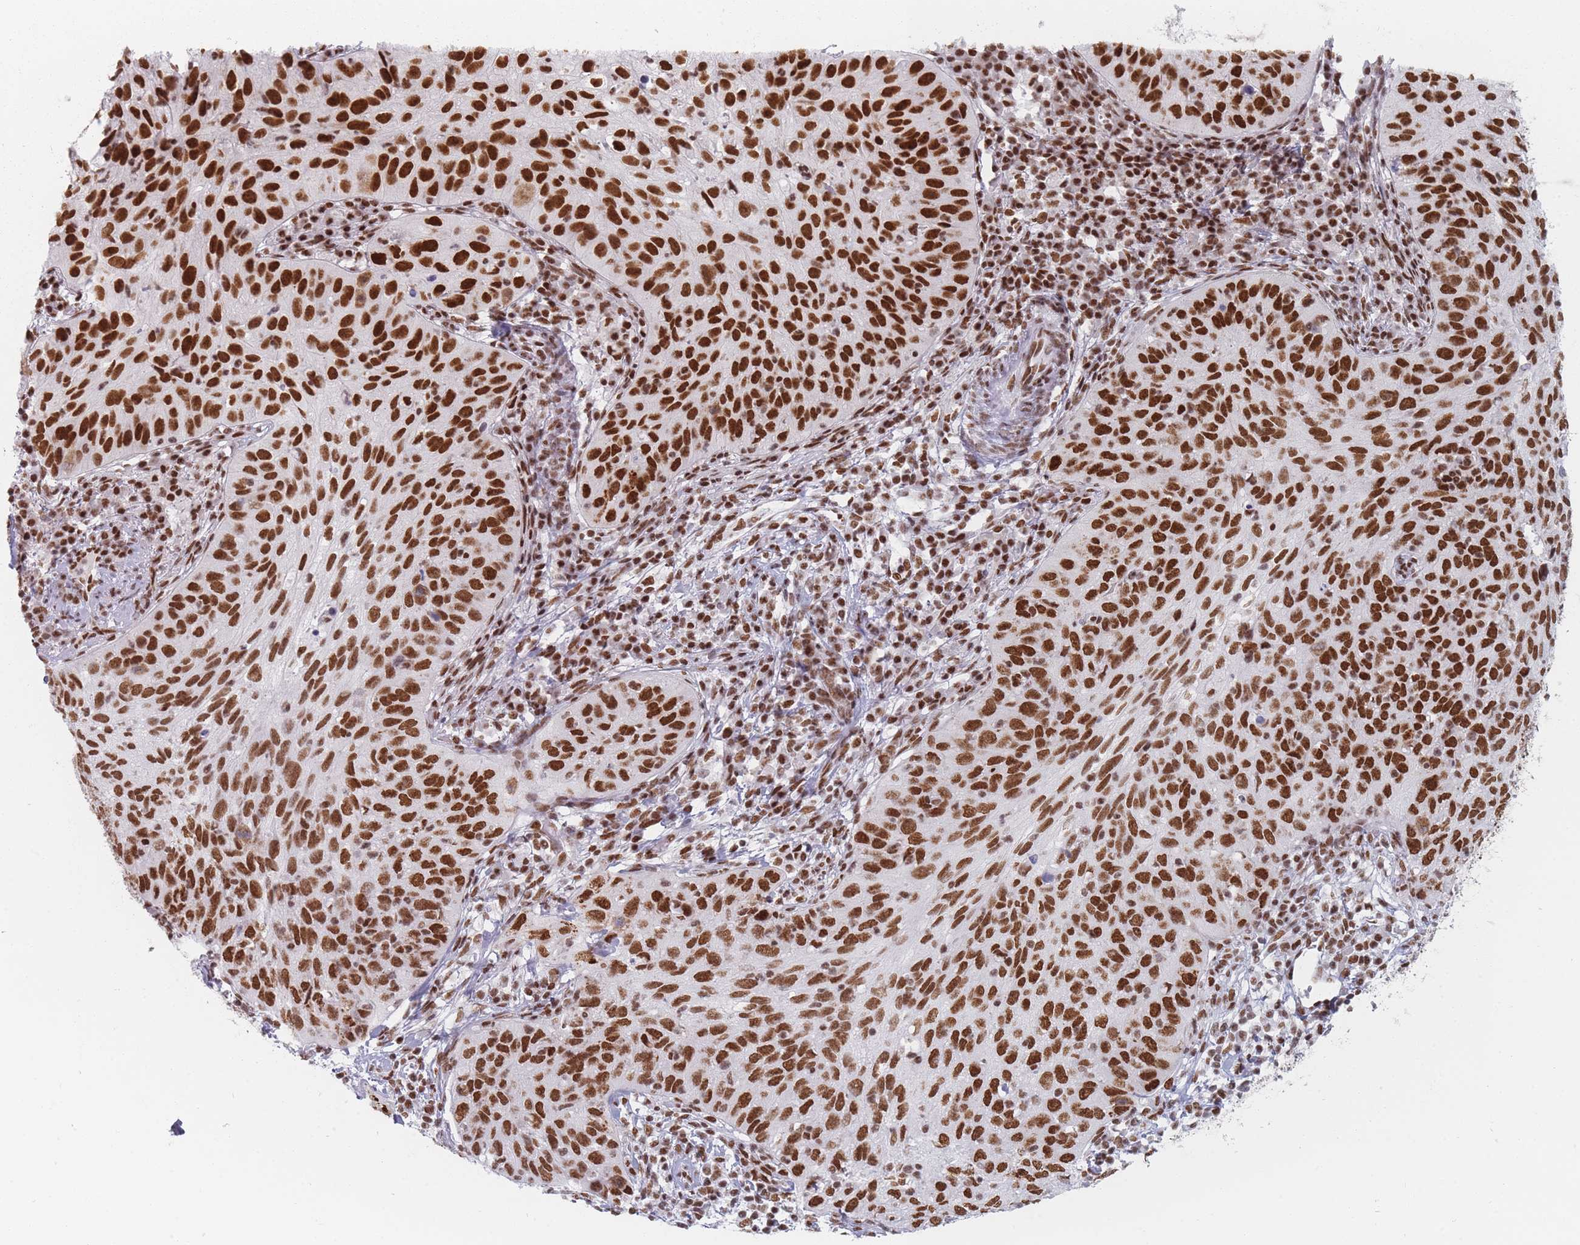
{"staining": {"intensity": "strong", "quantity": ">75%", "location": "nuclear"}, "tissue": "cervical cancer", "cell_type": "Tumor cells", "image_type": "cancer", "snomed": [{"axis": "morphology", "description": "Squamous cell carcinoma, NOS"}, {"axis": "topography", "description": "Cervix"}], "caption": "Cervical cancer (squamous cell carcinoma) stained with a protein marker displays strong staining in tumor cells.", "gene": "SAFB2", "patient": {"sex": "female", "age": 30}}